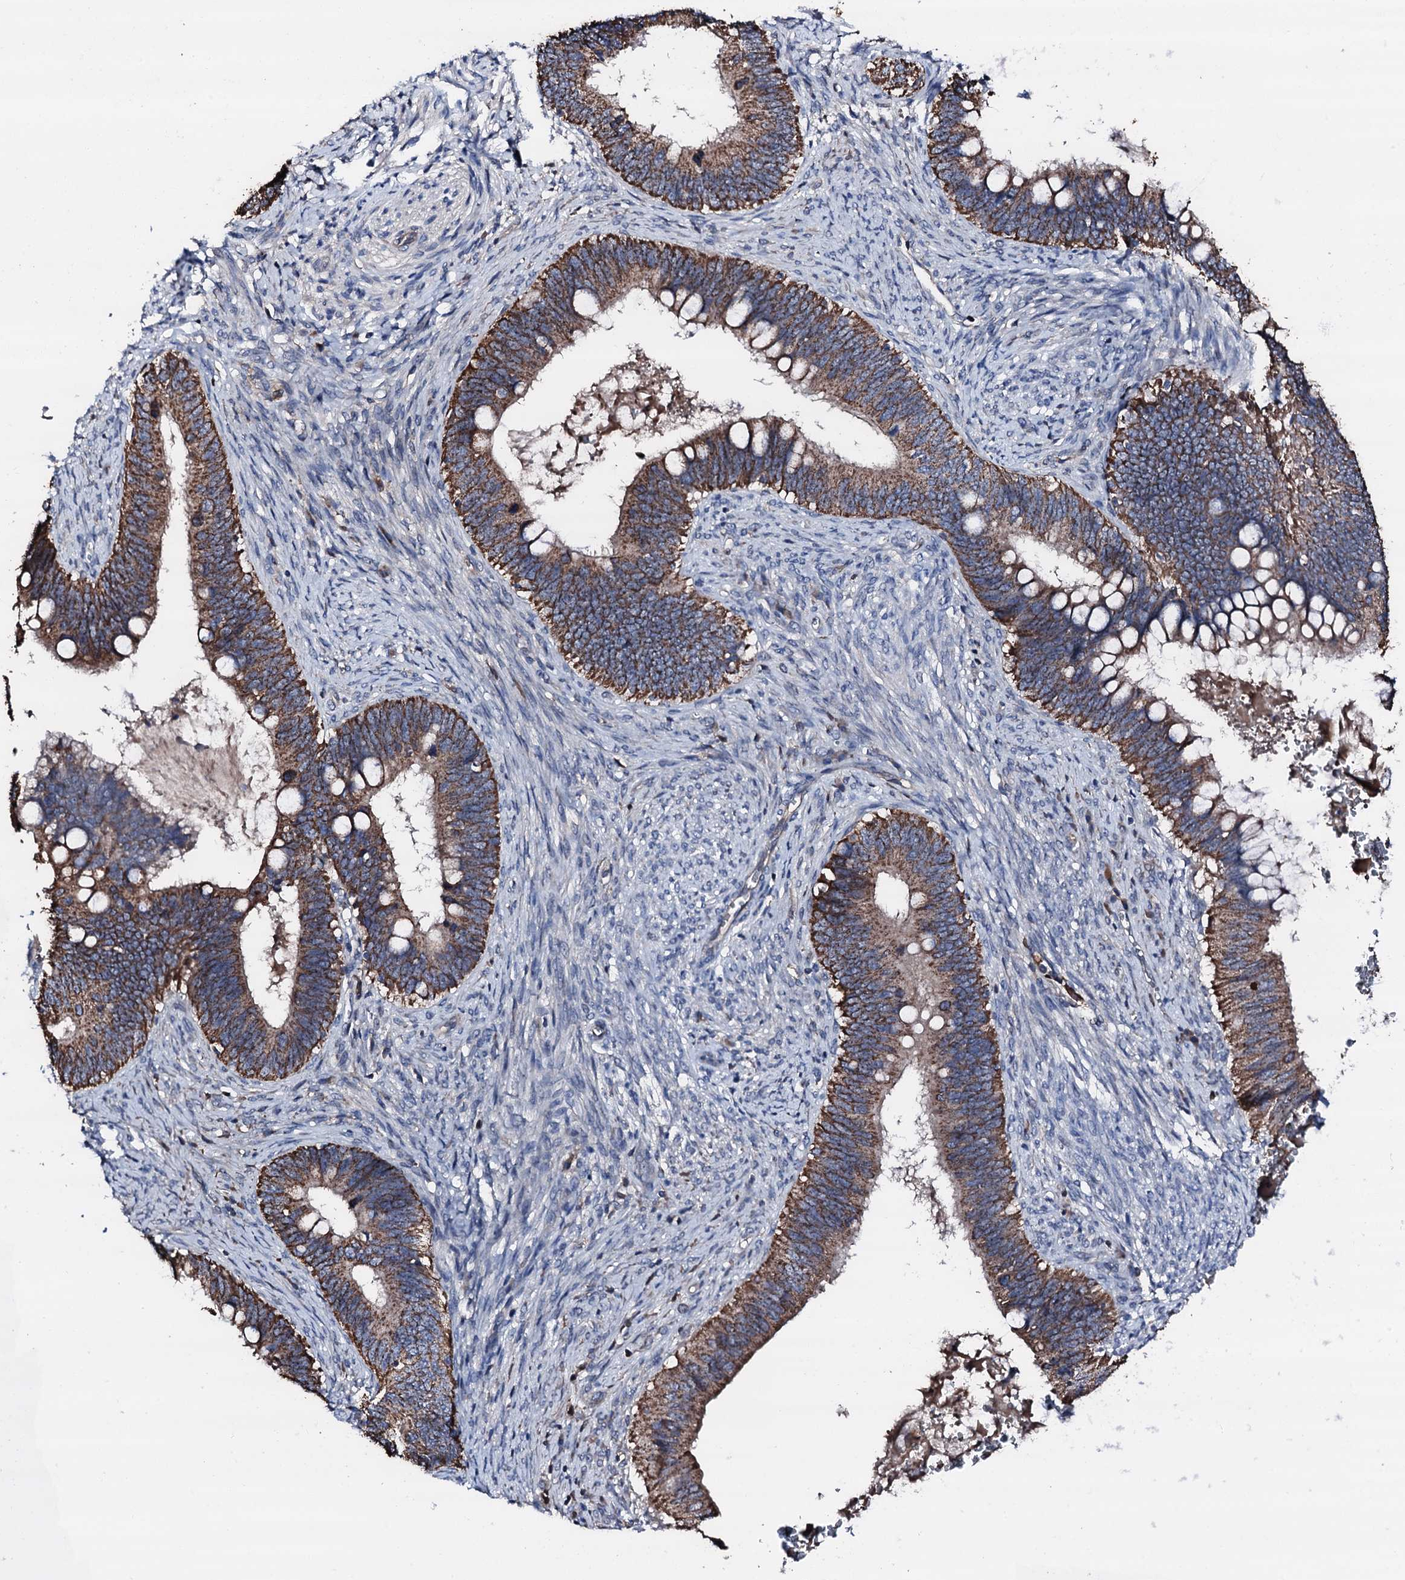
{"staining": {"intensity": "moderate", "quantity": ">75%", "location": "cytoplasmic/membranous"}, "tissue": "cervical cancer", "cell_type": "Tumor cells", "image_type": "cancer", "snomed": [{"axis": "morphology", "description": "Adenocarcinoma, NOS"}, {"axis": "topography", "description": "Cervix"}], "caption": "Protein analysis of cervical adenocarcinoma tissue displays moderate cytoplasmic/membranous expression in approximately >75% of tumor cells.", "gene": "TRAFD1", "patient": {"sex": "female", "age": 42}}